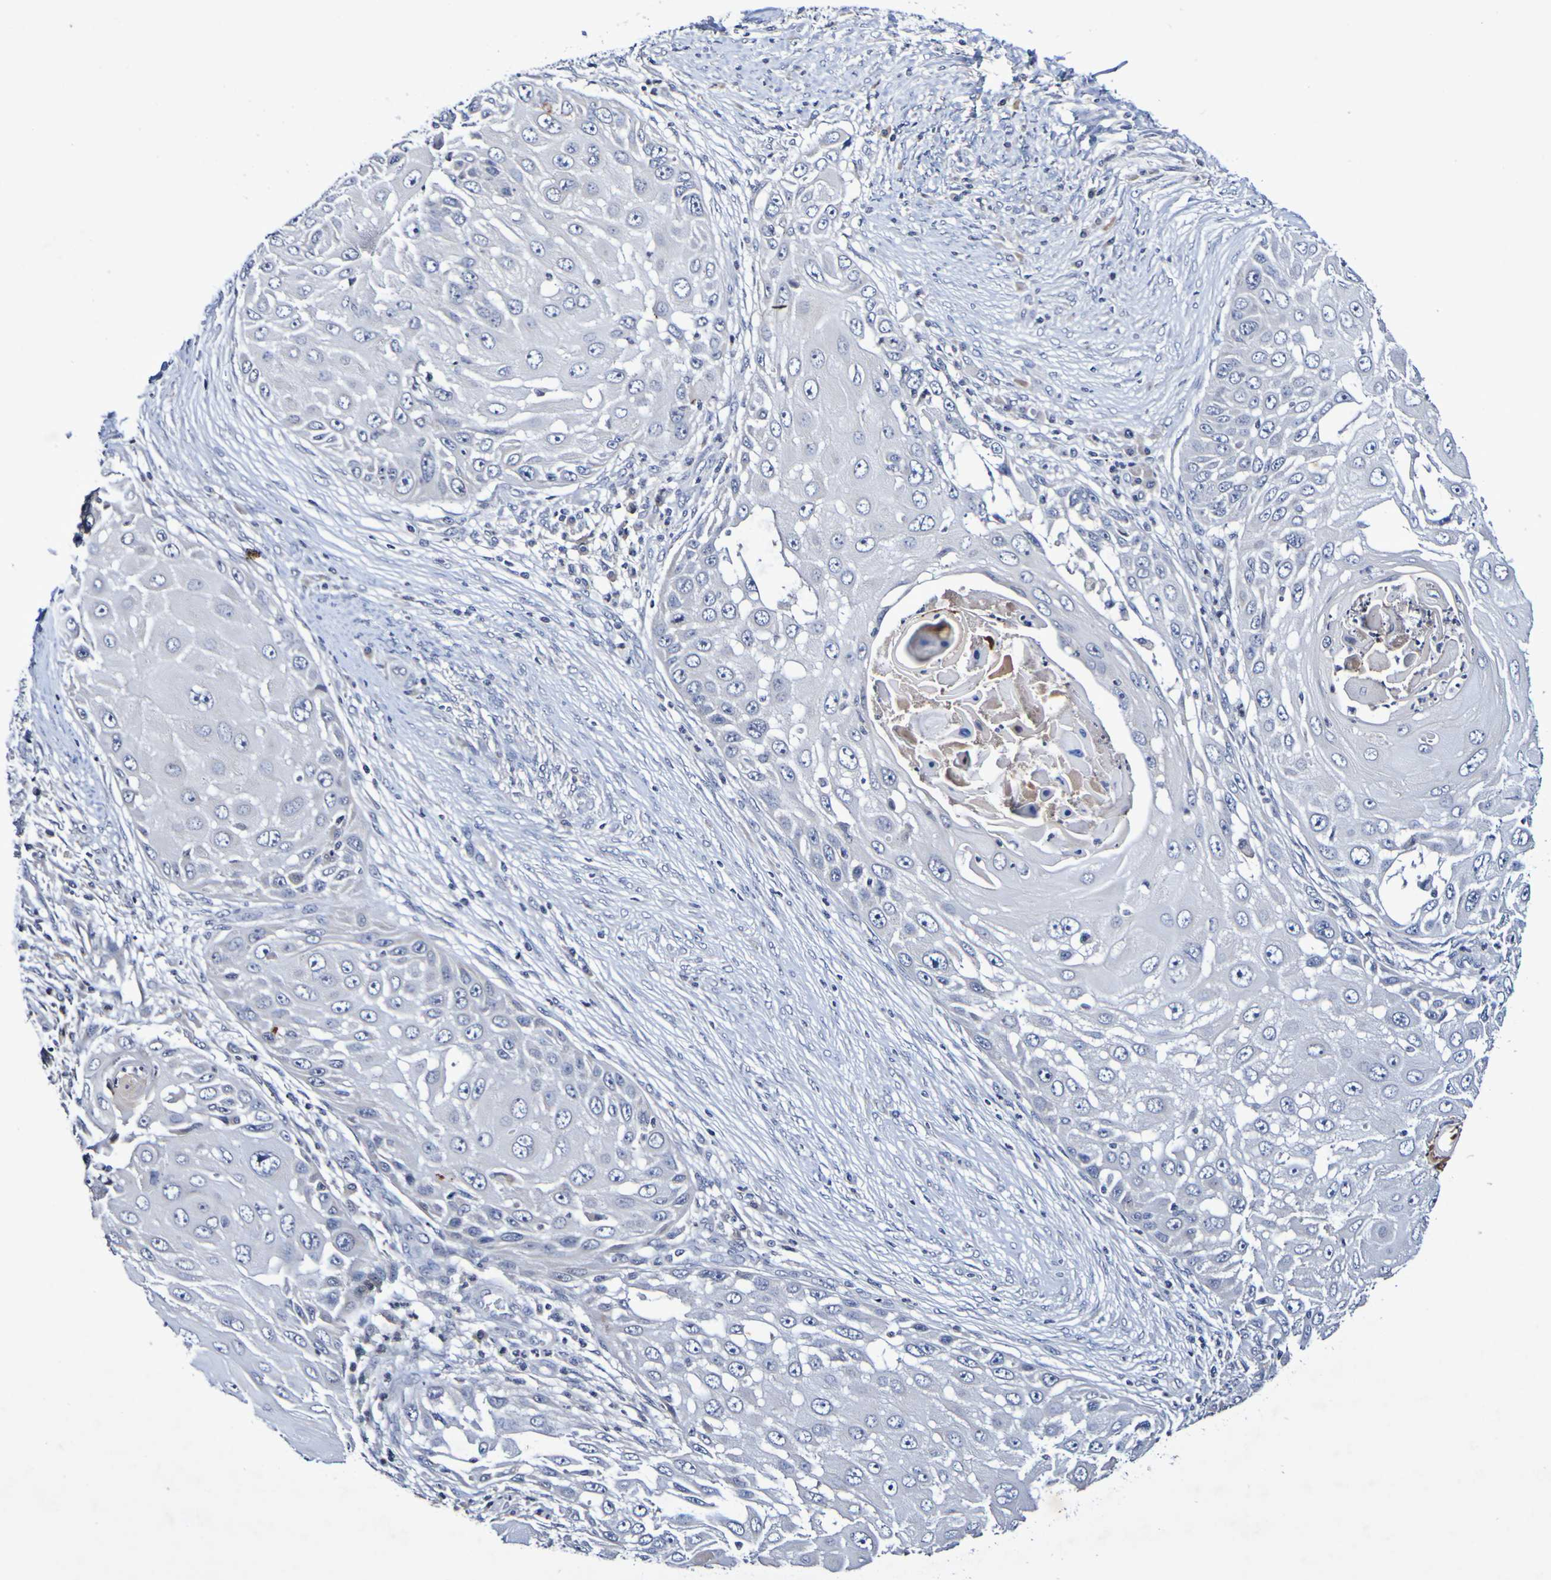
{"staining": {"intensity": "negative", "quantity": "none", "location": "none"}, "tissue": "skin cancer", "cell_type": "Tumor cells", "image_type": "cancer", "snomed": [{"axis": "morphology", "description": "Squamous cell carcinoma, NOS"}, {"axis": "topography", "description": "Skin"}], "caption": "The photomicrograph shows no significant positivity in tumor cells of skin cancer. (DAB (3,3'-diaminobenzidine) immunohistochemistry (IHC) with hematoxylin counter stain).", "gene": "PTP4A2", "patient": {"sex": "female", "age": 44}}